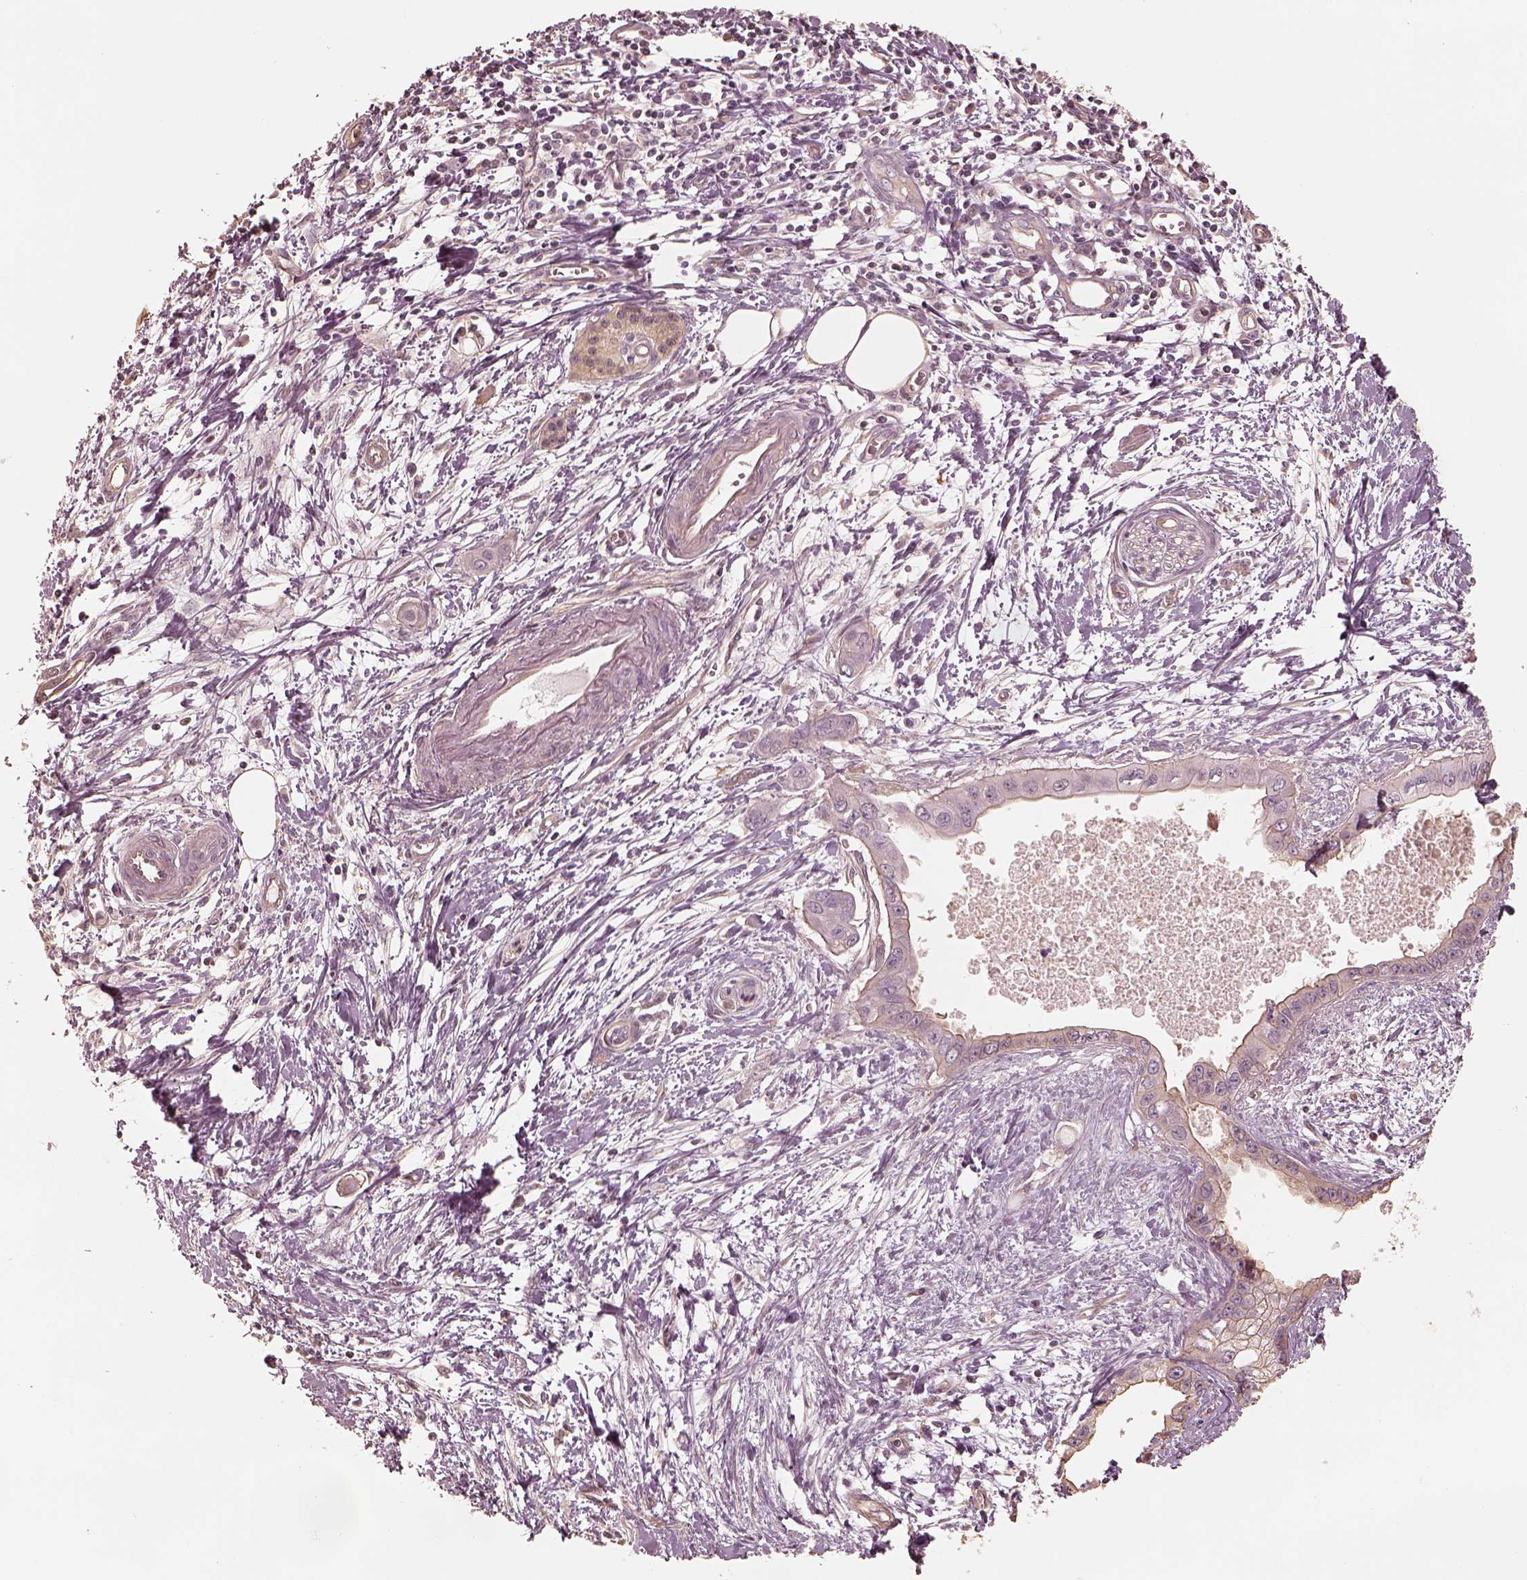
{"staining": {"intensity": "negative", "quantity": "none", "location": "none"}, "tissue": "pancreatic cancer", "cell_type": "Tumor cells", "image_type": "cancer", "snomed": [{"axis": "morphology", "description": "Adenocarcinoma, NOS"}, {"axis": "topography", "description": "Pancreas"}], "caption": "This is an immunohistochemistry (IHC) photomicrograph of pancreatic cancer. There is no positivity in tumor cells.", "gene": "KIF5C", "patient": {"sex": "male", "age": 60}}